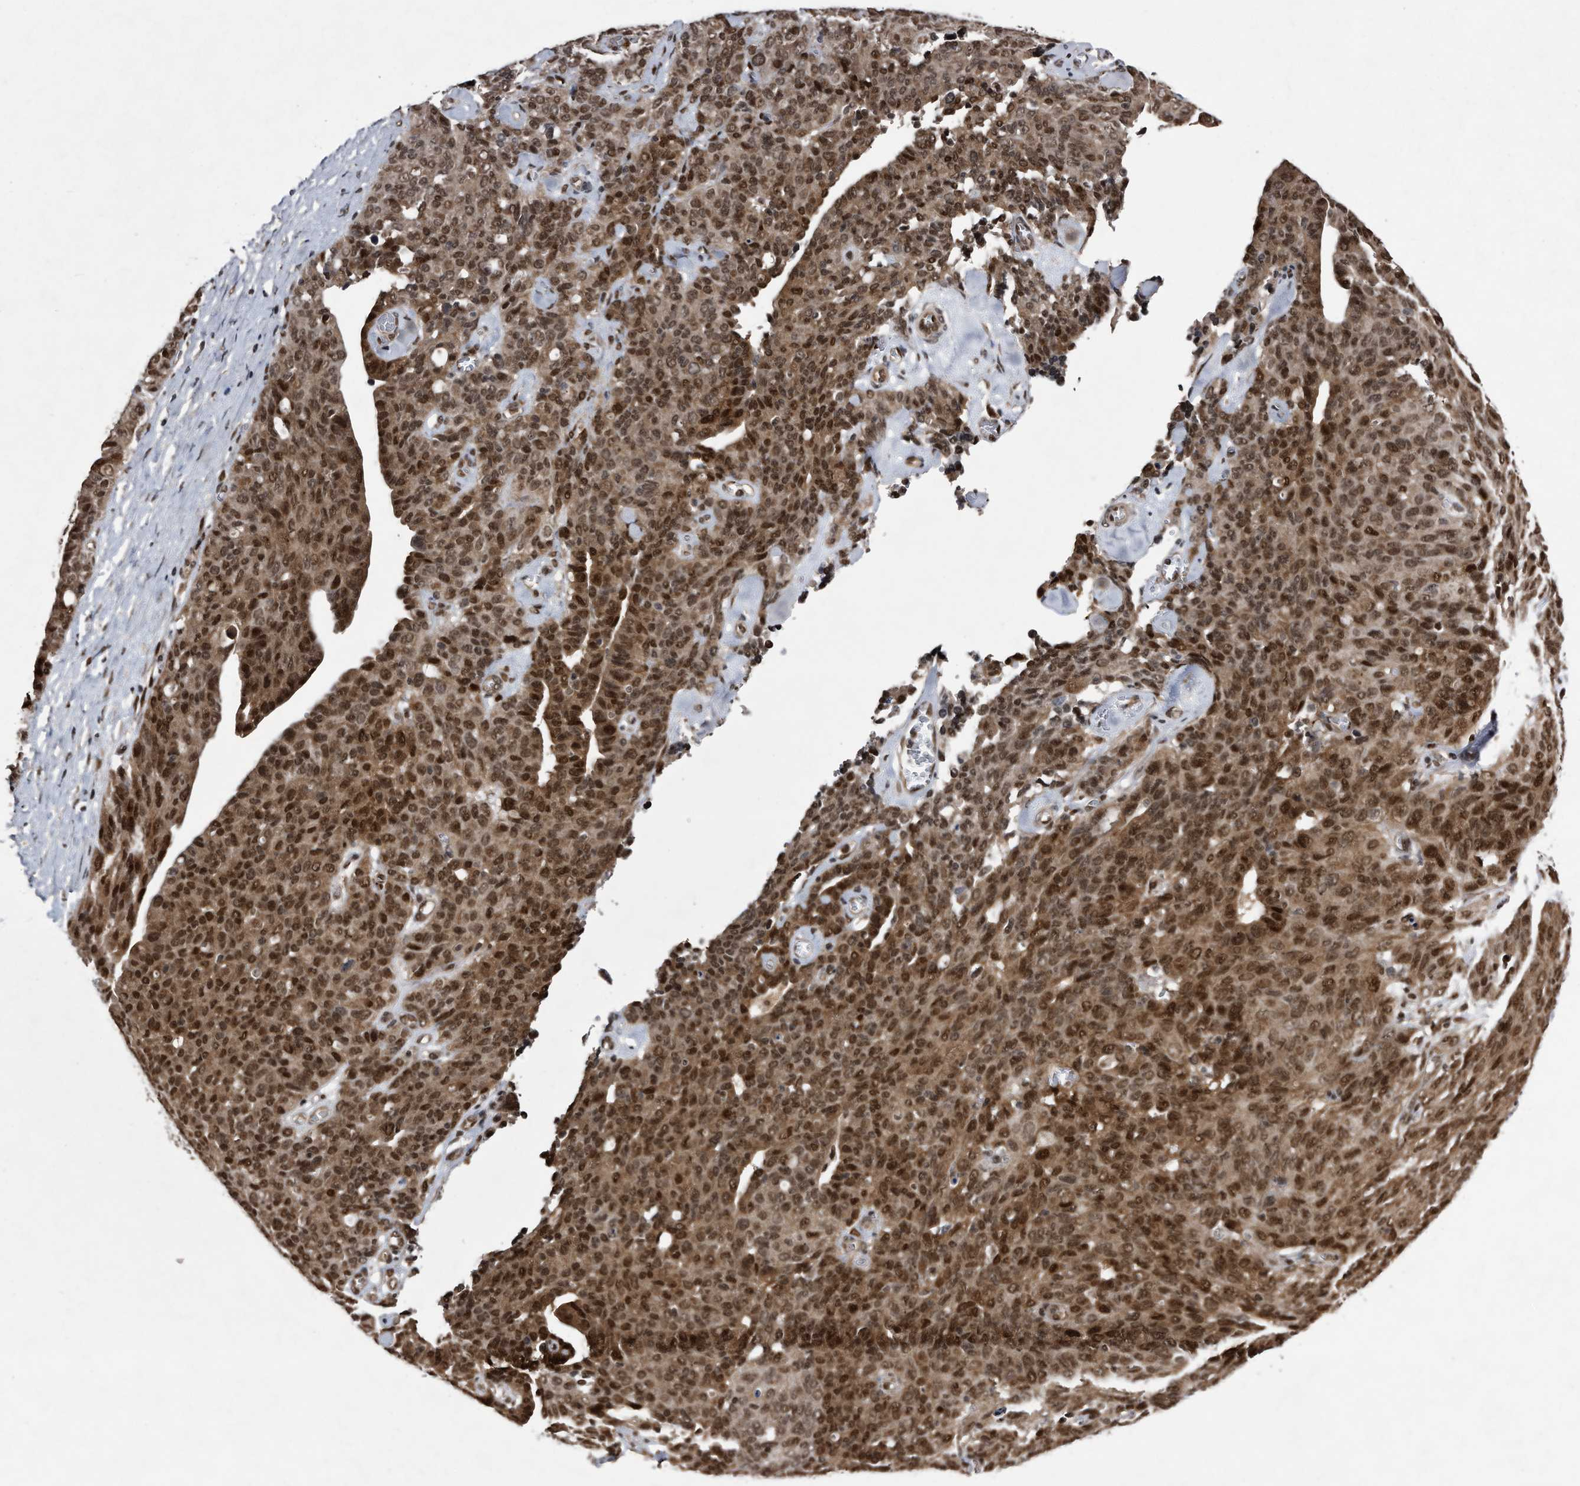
{"staining": {"intensity": "moderate", "quantity": ">75%", "location": "cytoplasmic/membranous,nuclear"}, "tissue": "ovarian cancer", "cell_type": "Tumor cells", "image_type": "cancer", "snomed": [{"axis": "morphology", "description": "Carcinoma, endometroid"}, {"axis": "topography", "description": "Ovary"}], "caption": "Immunohistochemistry (IHC) histopathology image of human ovarian cancer (endometroid carcinoma) stained for a protein (brown), which displays medium levels of moderate cytoplasmic/membranous and nuclear positivity in approximately >75% of tumor cells.", "gene": "RAD23B", "patient": {"sex": "female", "age": 60}}